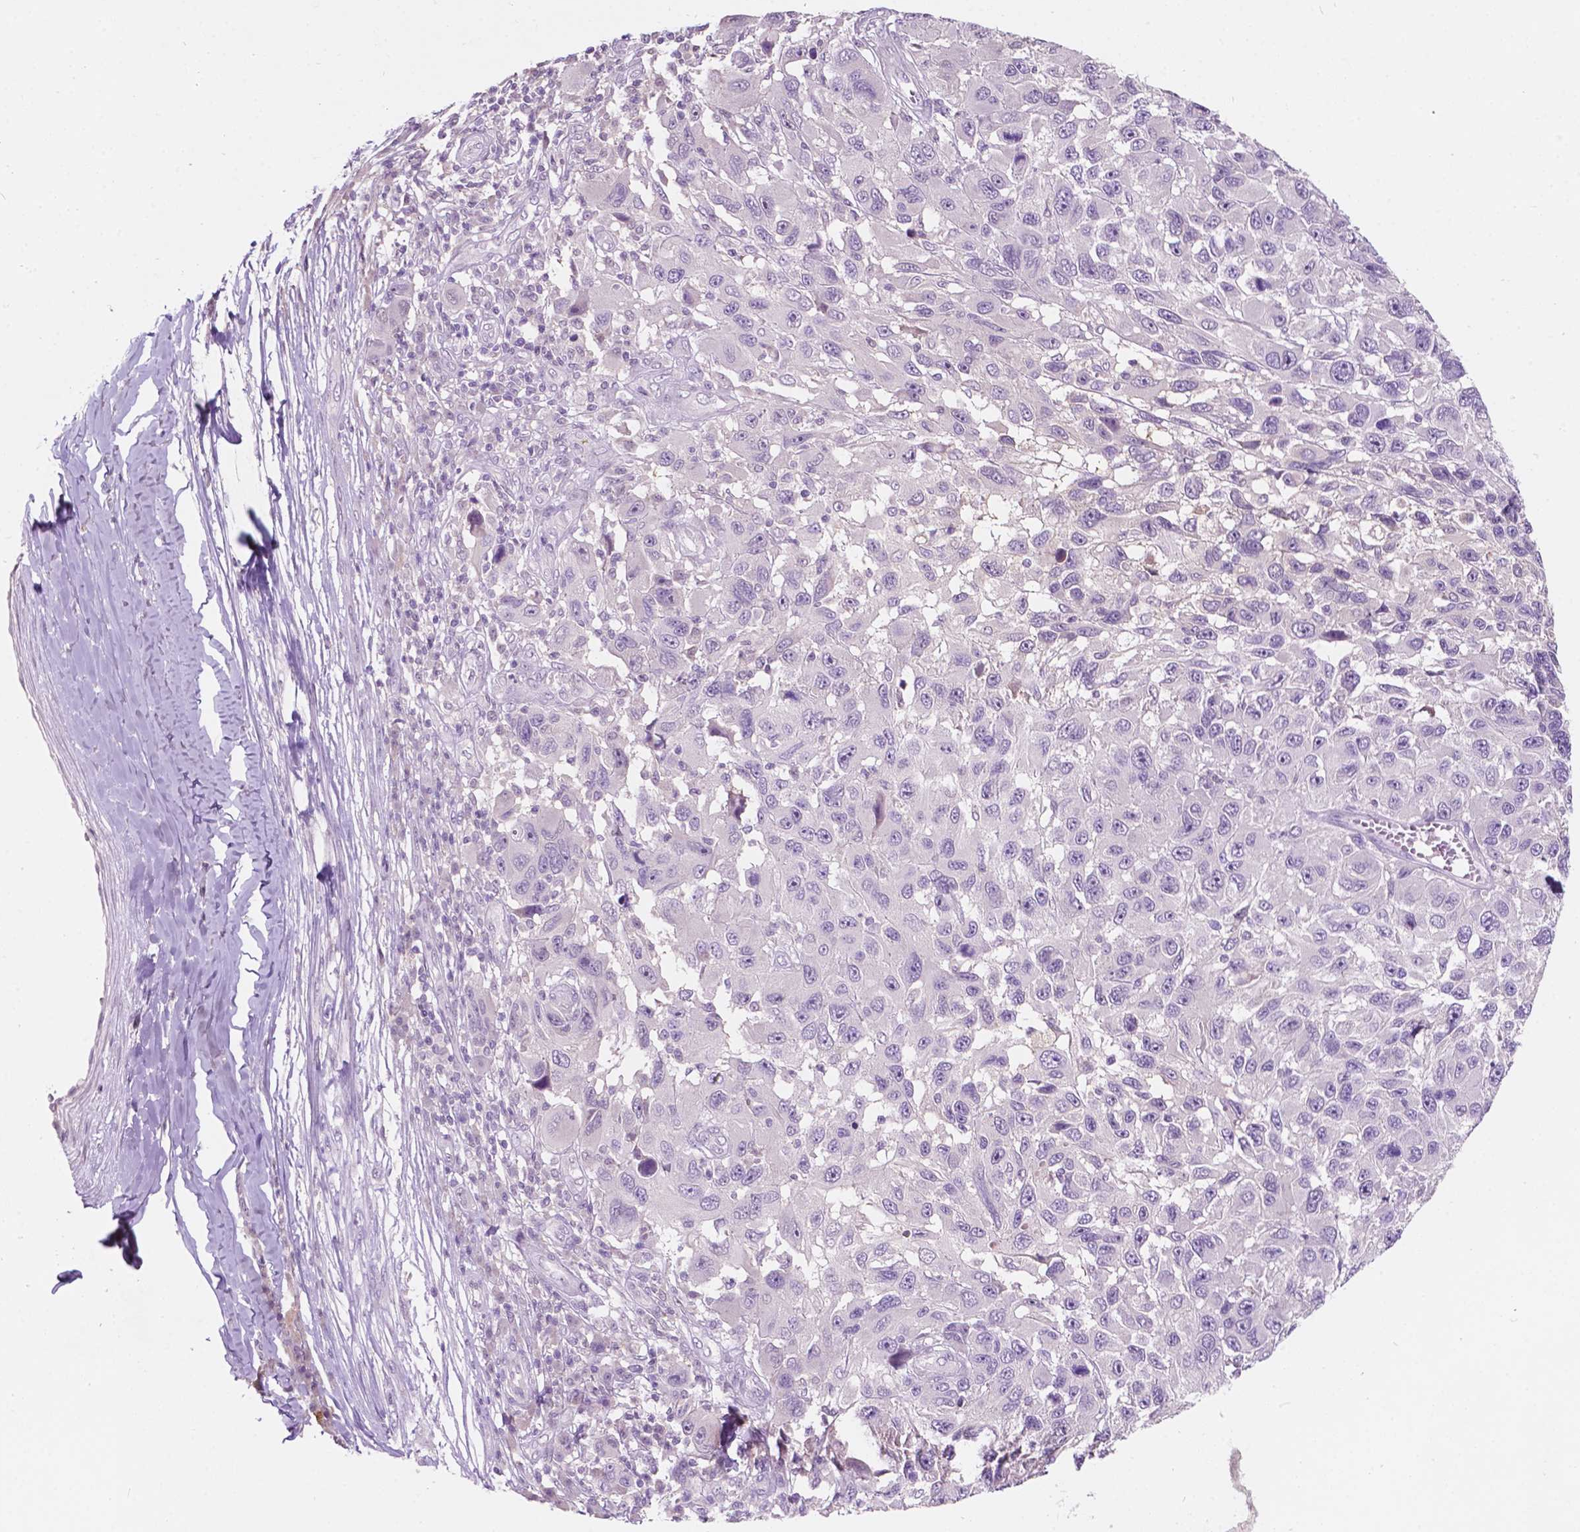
{"staining": {"intensity": "negative", "quantity": "none", "location": "none"}, "tissue": "melanoma", "cell_type": "Tumor cells", "image_type": "cancer", "snomed": [{"axis": "morphology", "description": "Malignant melanoma, NOS"}, {"axis": "topography", "description": "Skin"}], "caption": "A high-resolution histopathology image shows IHC staining of malignant melanoma, which exhibits no significant expression in tumor cells.", "gene": "TM6SF2", "patient": {"sex": "male", "age": 53}}